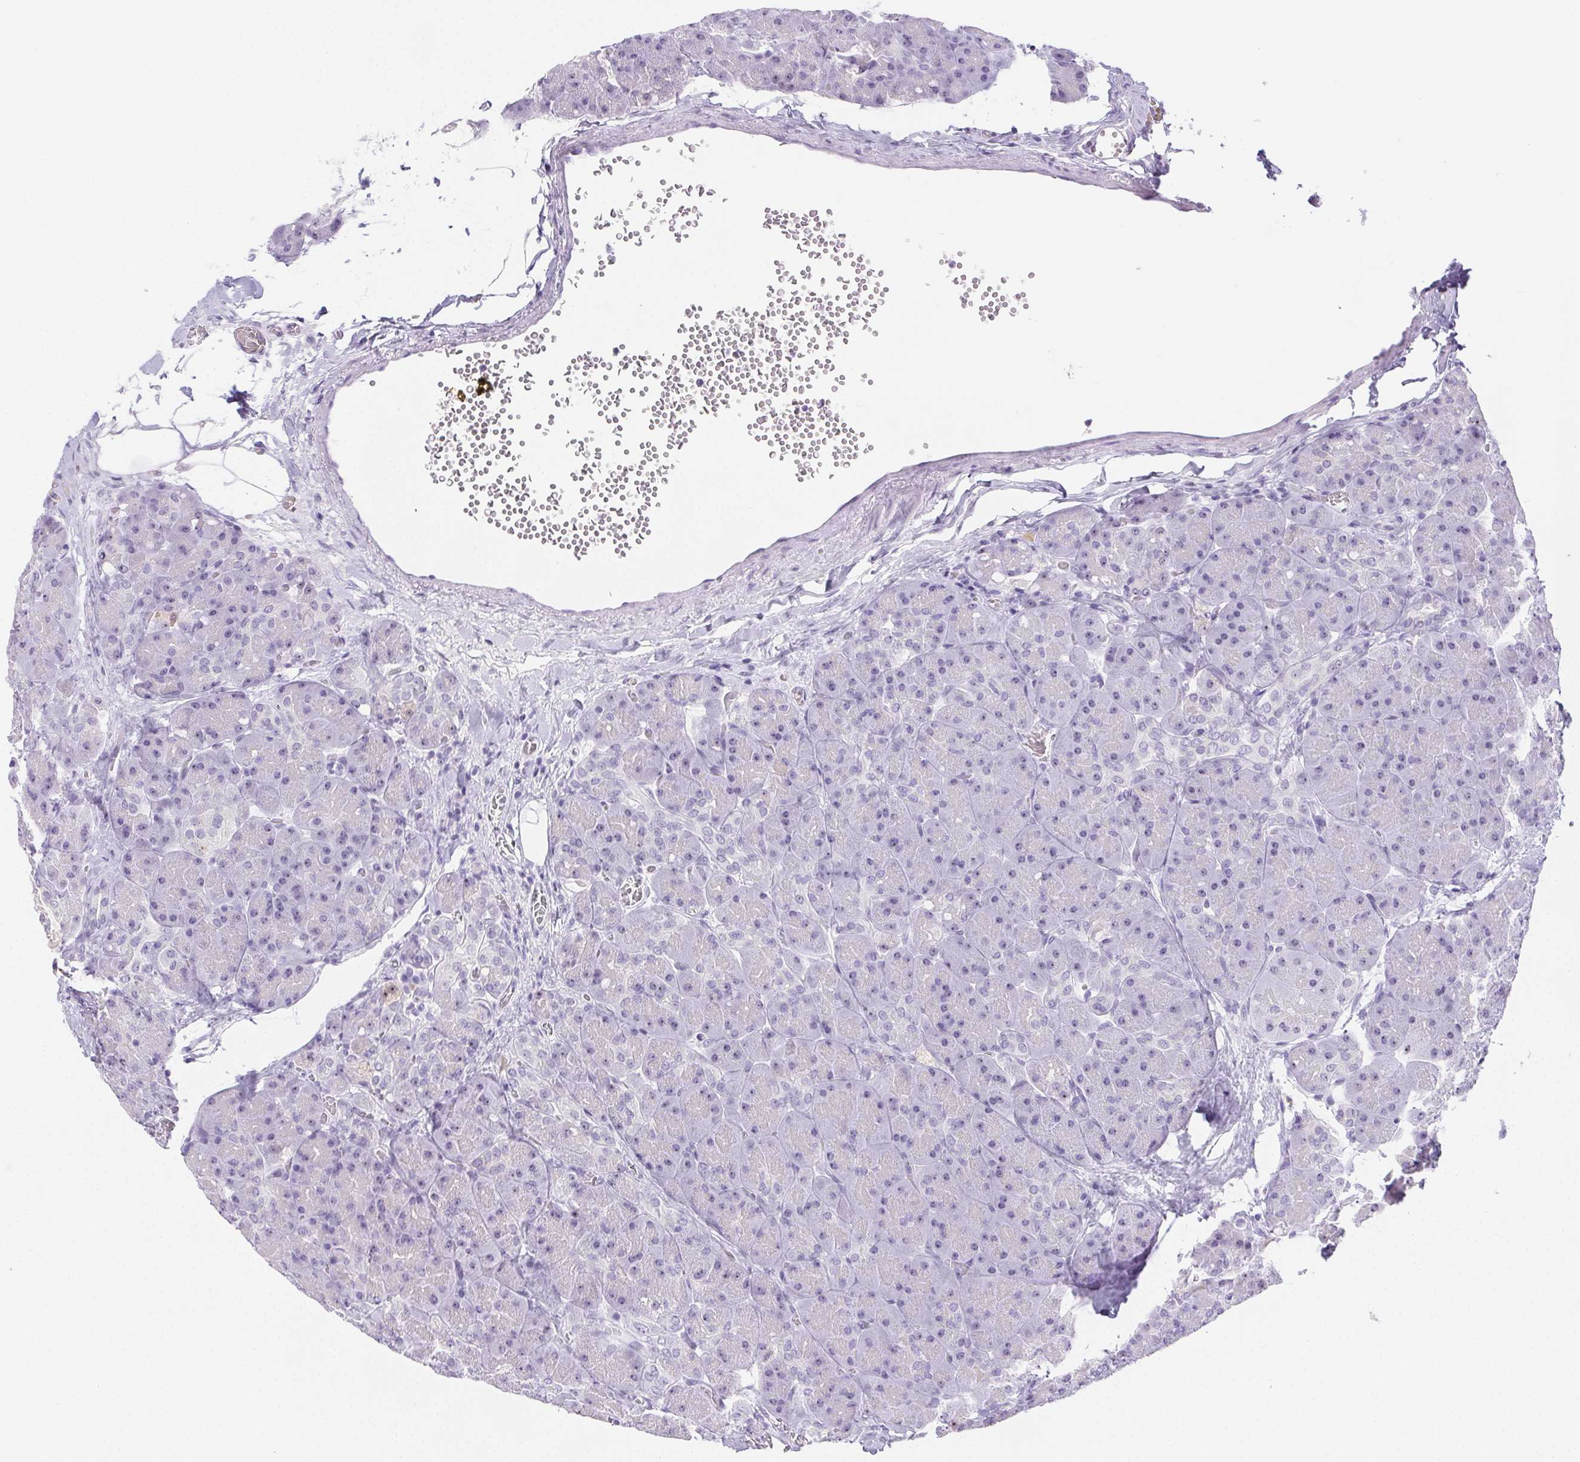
{"staining": {"intensity": "negative", "quantity": "none", "location": "none"}, "tissue": "pancreas", "cell_type": "Exocrine glandular cells", "image_type": "normal", "snomed": [{"axis": "morphology", "description": "Normal tissue, NOS"}, {"axis": "topography", "description": "Pancreas"}], "caption": "DAB immunohistochemical staining of normal human pancreas shows no significant expression in exocrine glandular cells.", "gene": "ST8SIA3", "patient": {"sex": "male", "age": 55}}